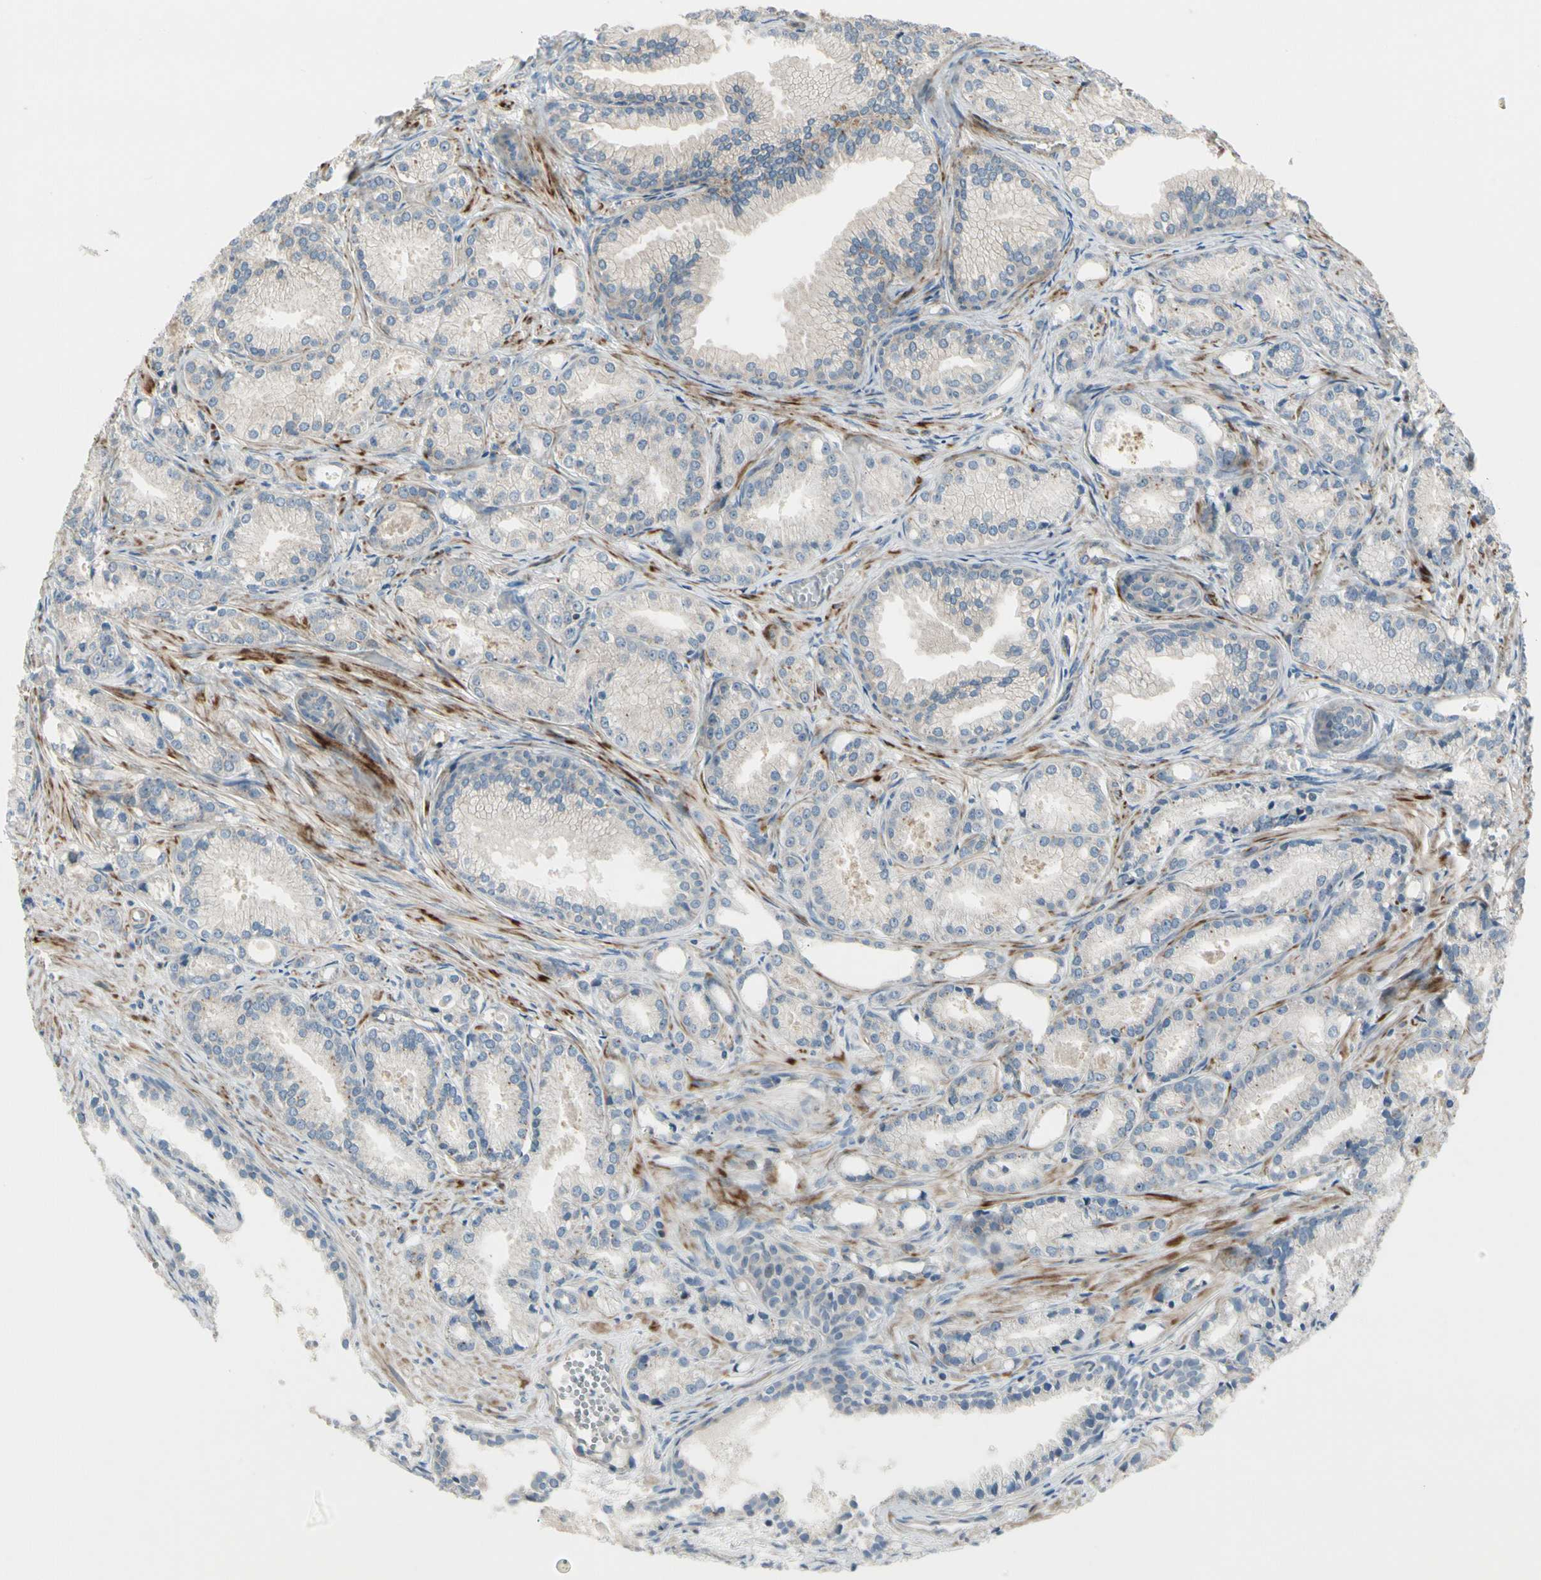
{"staining": {"intensity": "negative", "quantity": "none", "location": "none"}, "tissue": "prostate cancer", "cell_type": "Tumor cells", "image_type": "cancer", "snomed": [{"axis": "morphology", "description": "Adenocarcinoma, Low grade"}, {"axis": "topography", "description": "Prostate"}], "caption": "A photomicrograph of adenocarcinoma (low-grade) (prostate) stained for a protein demonstrates no brown staining in tumor cells.", "gene": "ADGRA3", "patient": {"sex": "male", "age": 72}}